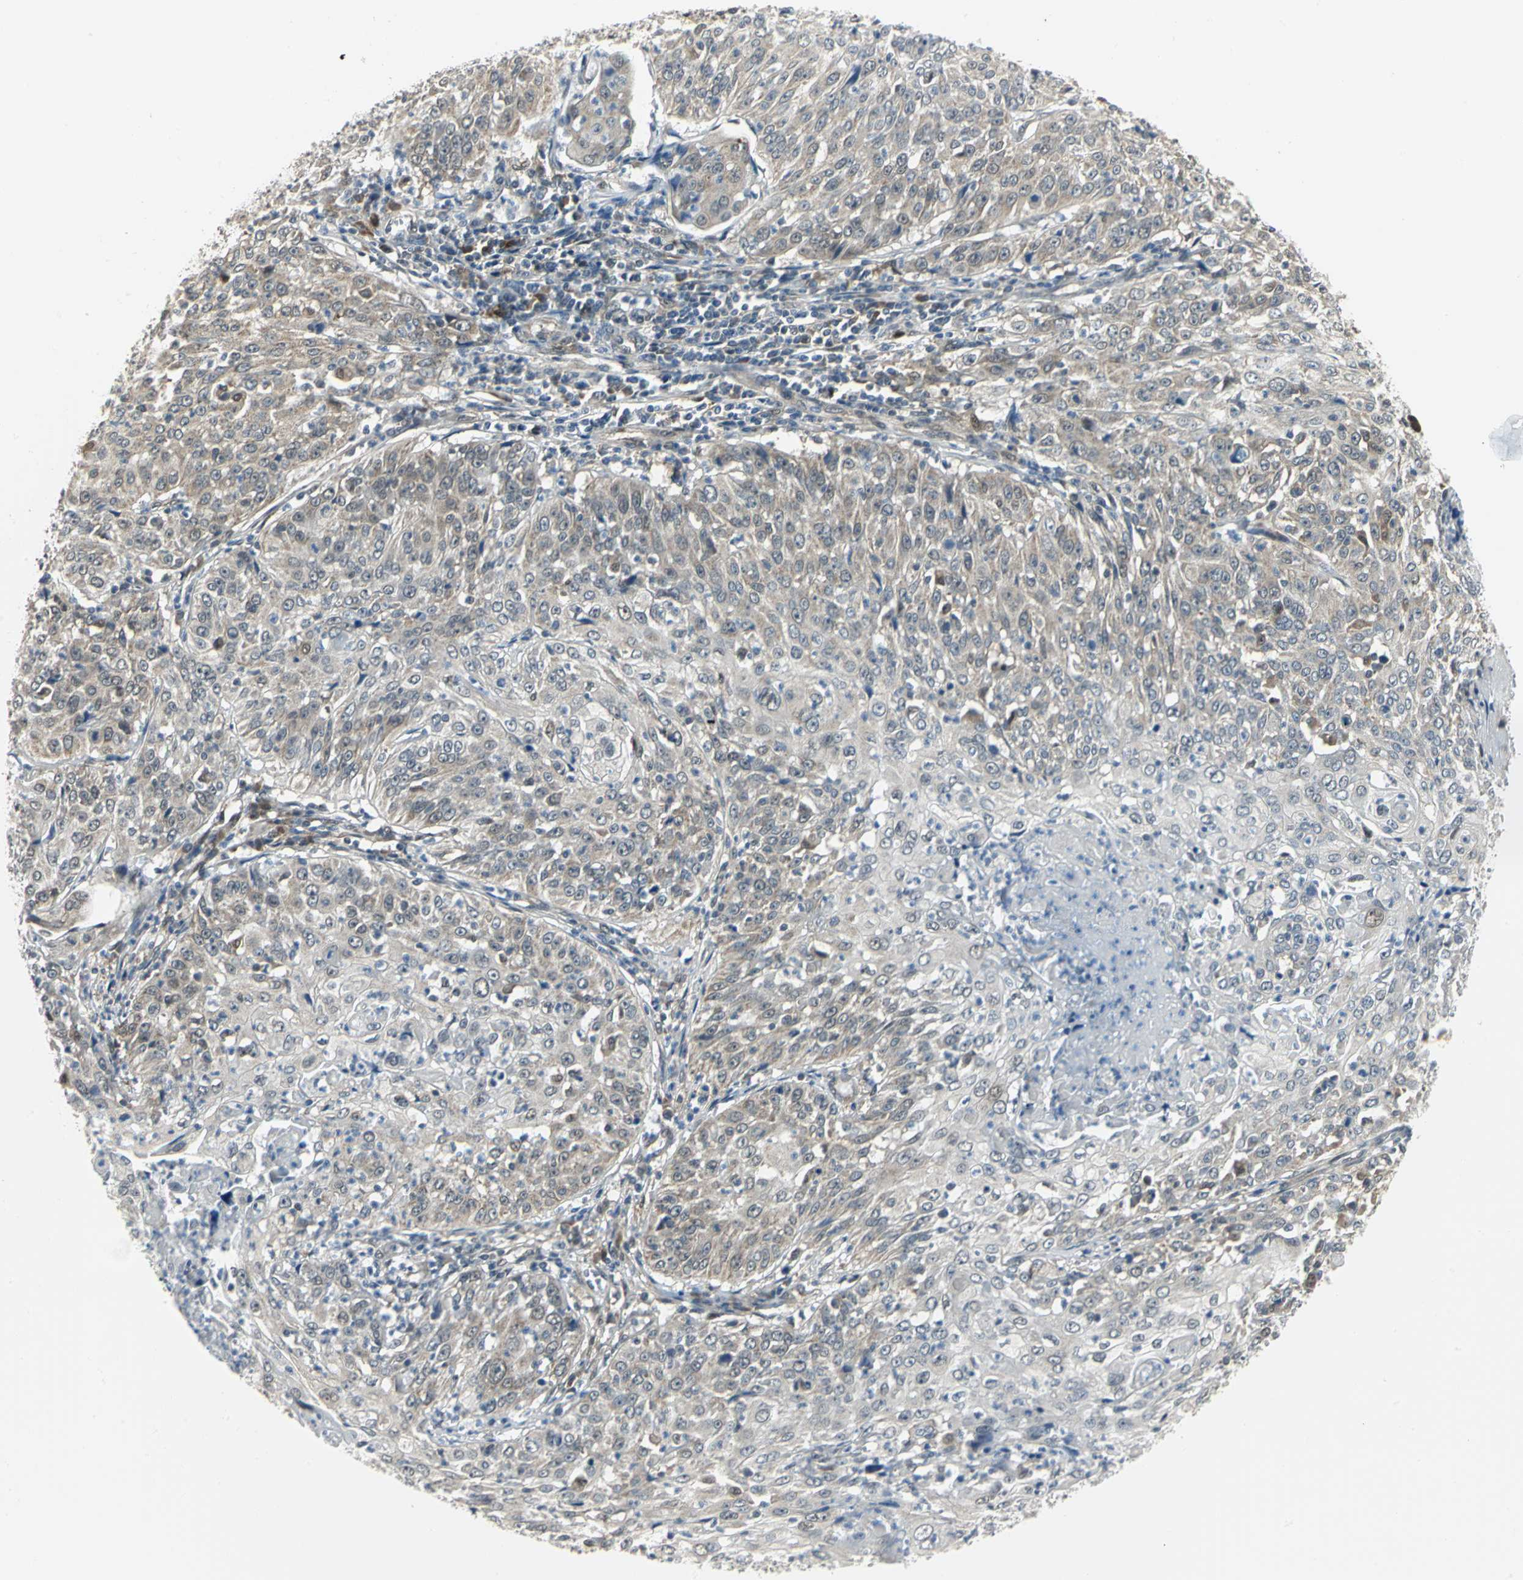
{"staining": {"intensity": "weak", "quantity": ">75%", "location": "cytoplasmic/membranous"}, "tissue": "cervical cancer", "cell_type": "Tumor cells", "image_type": "cancer", "snomed": [{"axis": "morphology", "description": "Squamous cell carcinoma, NOS"}, {"axis": "topography", "description": "Cervix"}], "caption": "Weak cytoplasmic/membranous positivity is present in approximately >75% of tumor cells in cervical squamous cell carcinoma.", "gene": "PSMC4", "patient": {"sex": "female", "age": 39}}